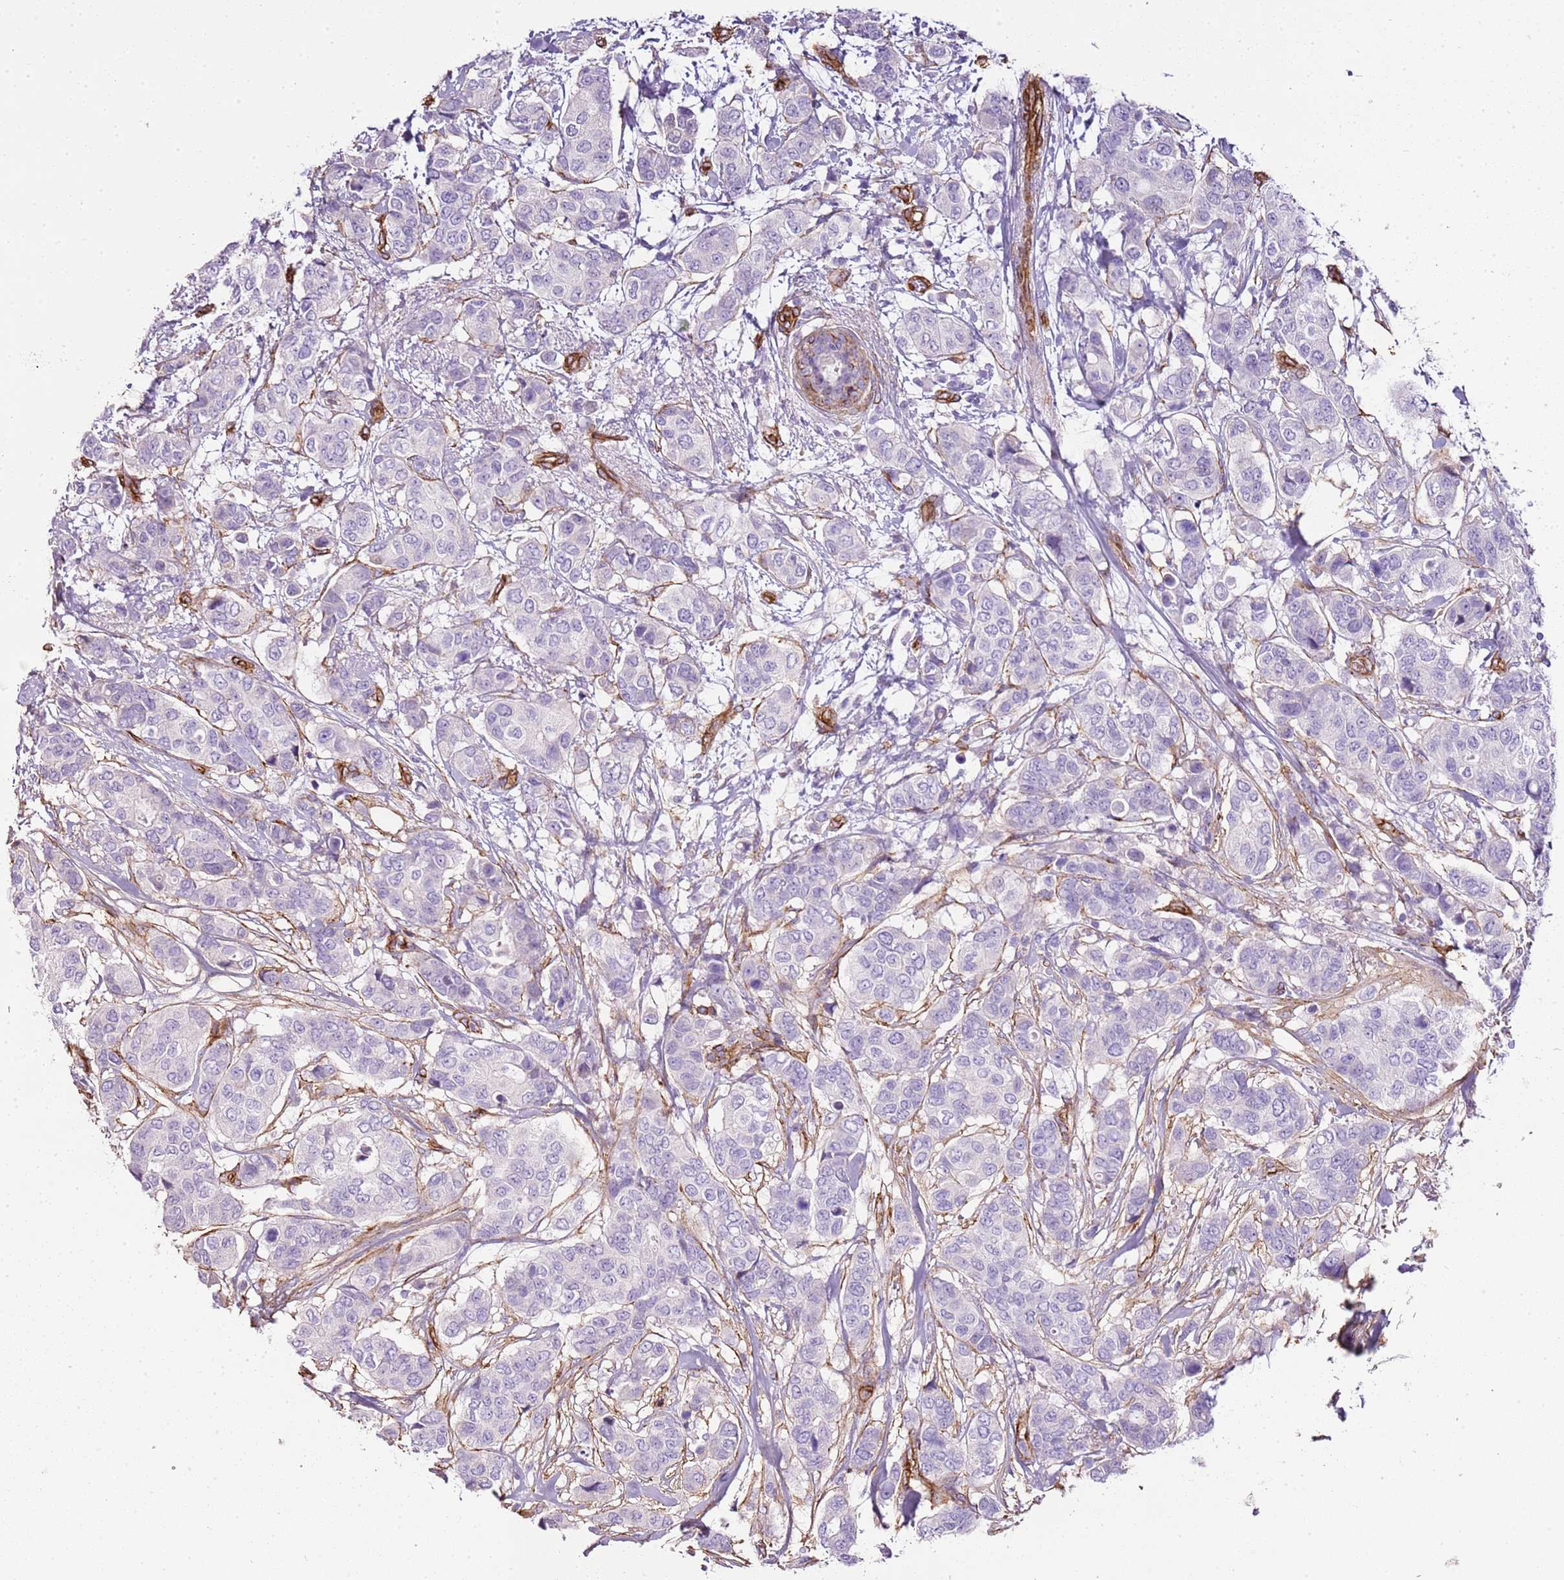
{"staining": {"intensity": "negative", "quantity": "none", "location": "none"}, "tissue": "breast cancer", "cell_type": "Tumor cells", "image_type": "cancer", "snomed": [{"axis": "morphology", "description": "Lobular carcinoma"}, {"axis": "topography", "description": "Breast"}], "caption": "IHC of lobular carcinoma (breast) displays no positivity in tumor cells.", "gene": "CTDSPL", "patient": {"sex": "female", "age": 51}}